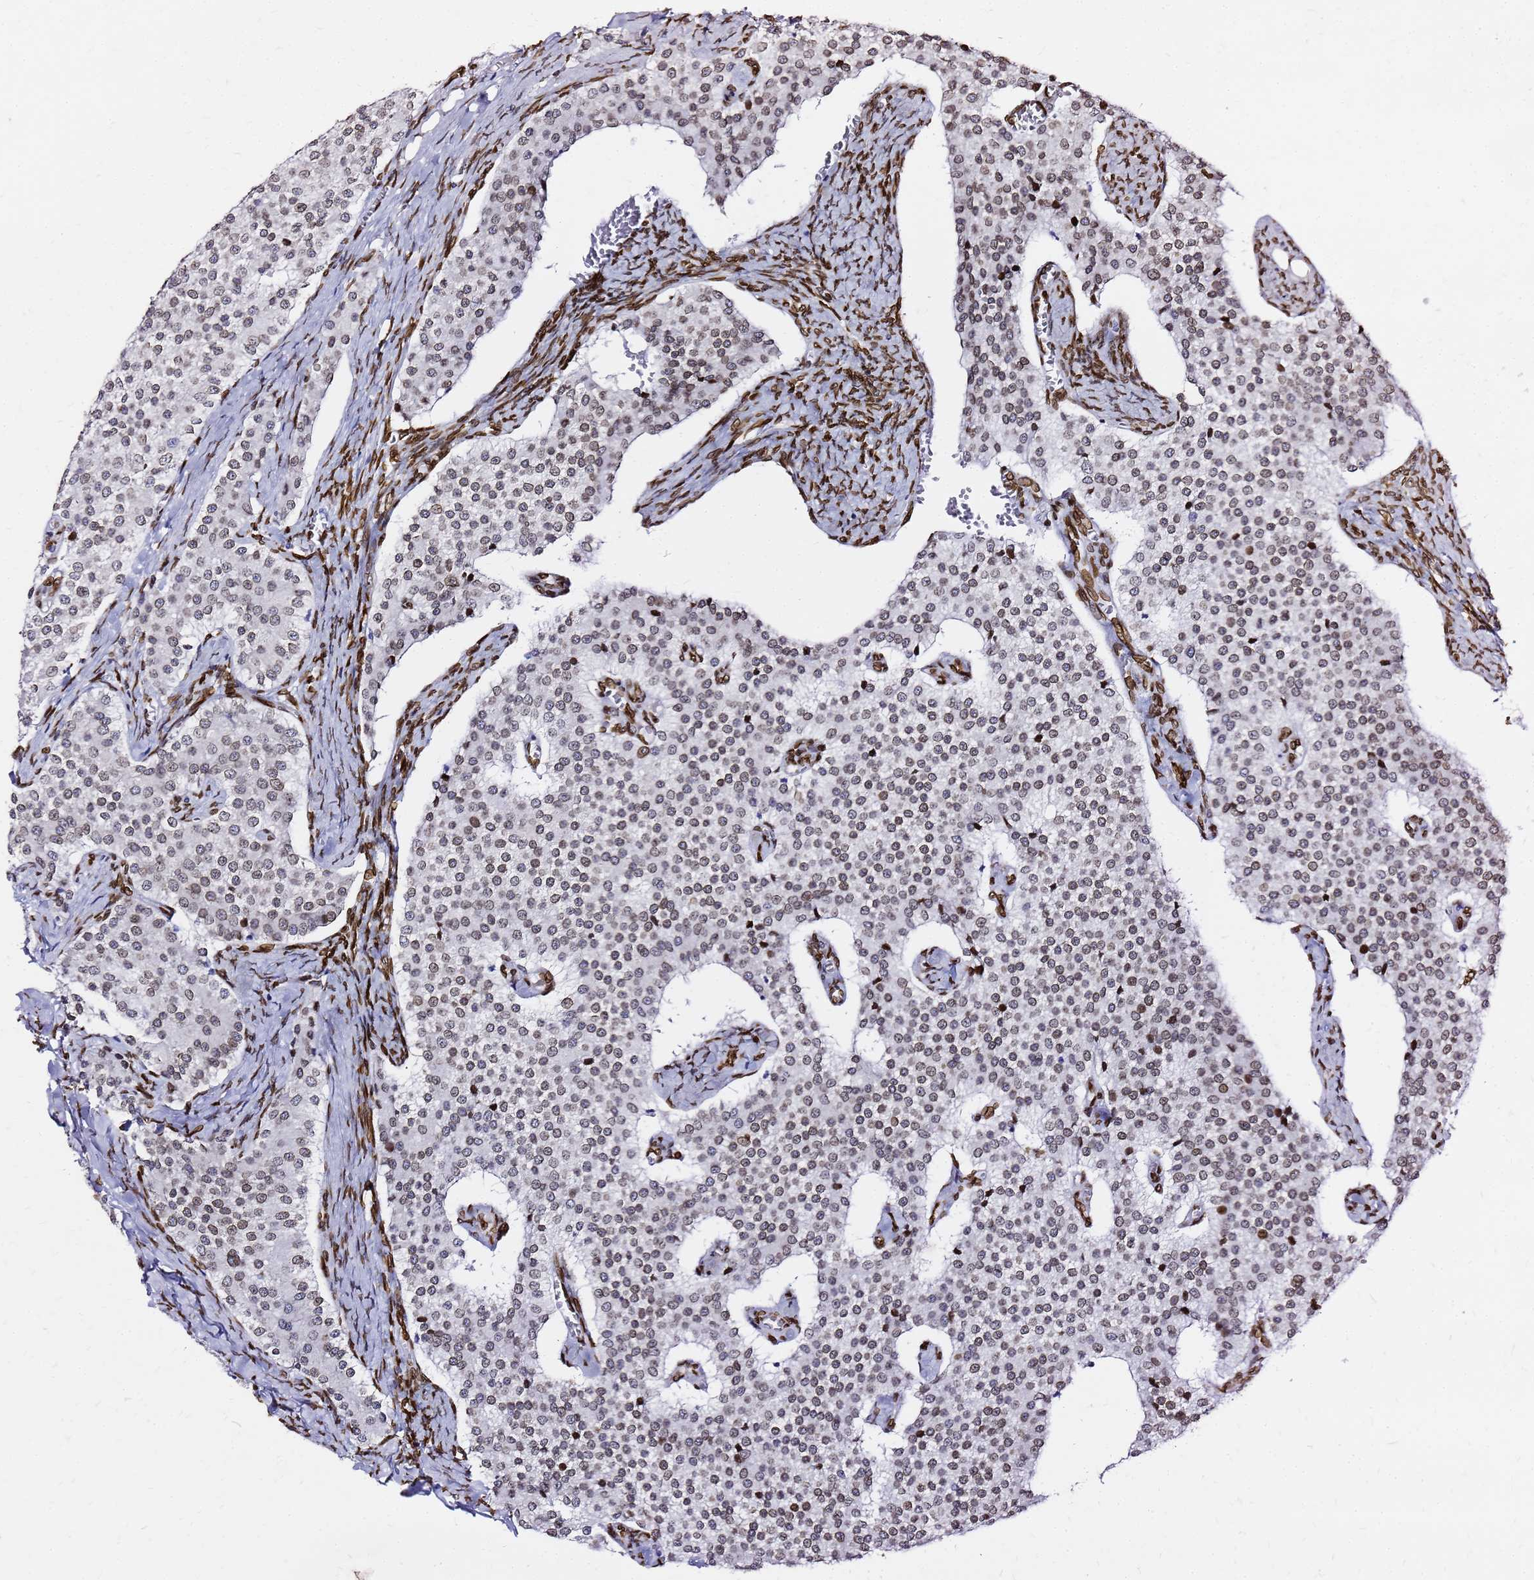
{"staining": {"intensity": "weak", "quantity": "25%-75%", "location": "nuclear"}, "tissue": "carcinoid", "cell_type": "Tumor cells", "image_type": "cancer", "snomed": [{"axis": "morphology", "description": "Carcinoid, malignant, NOS"}, {"axis": "topography", "description": "Colon"}], "caption": "Tumor cells show low levels of weak nuclear expression in approximately 25%-75% of cells in carcinoid. The protein is shown in brown color, while the nuclei are stained blue.", "gene": "C6orf141", "patient": {"sex": "female", "age": 52}}